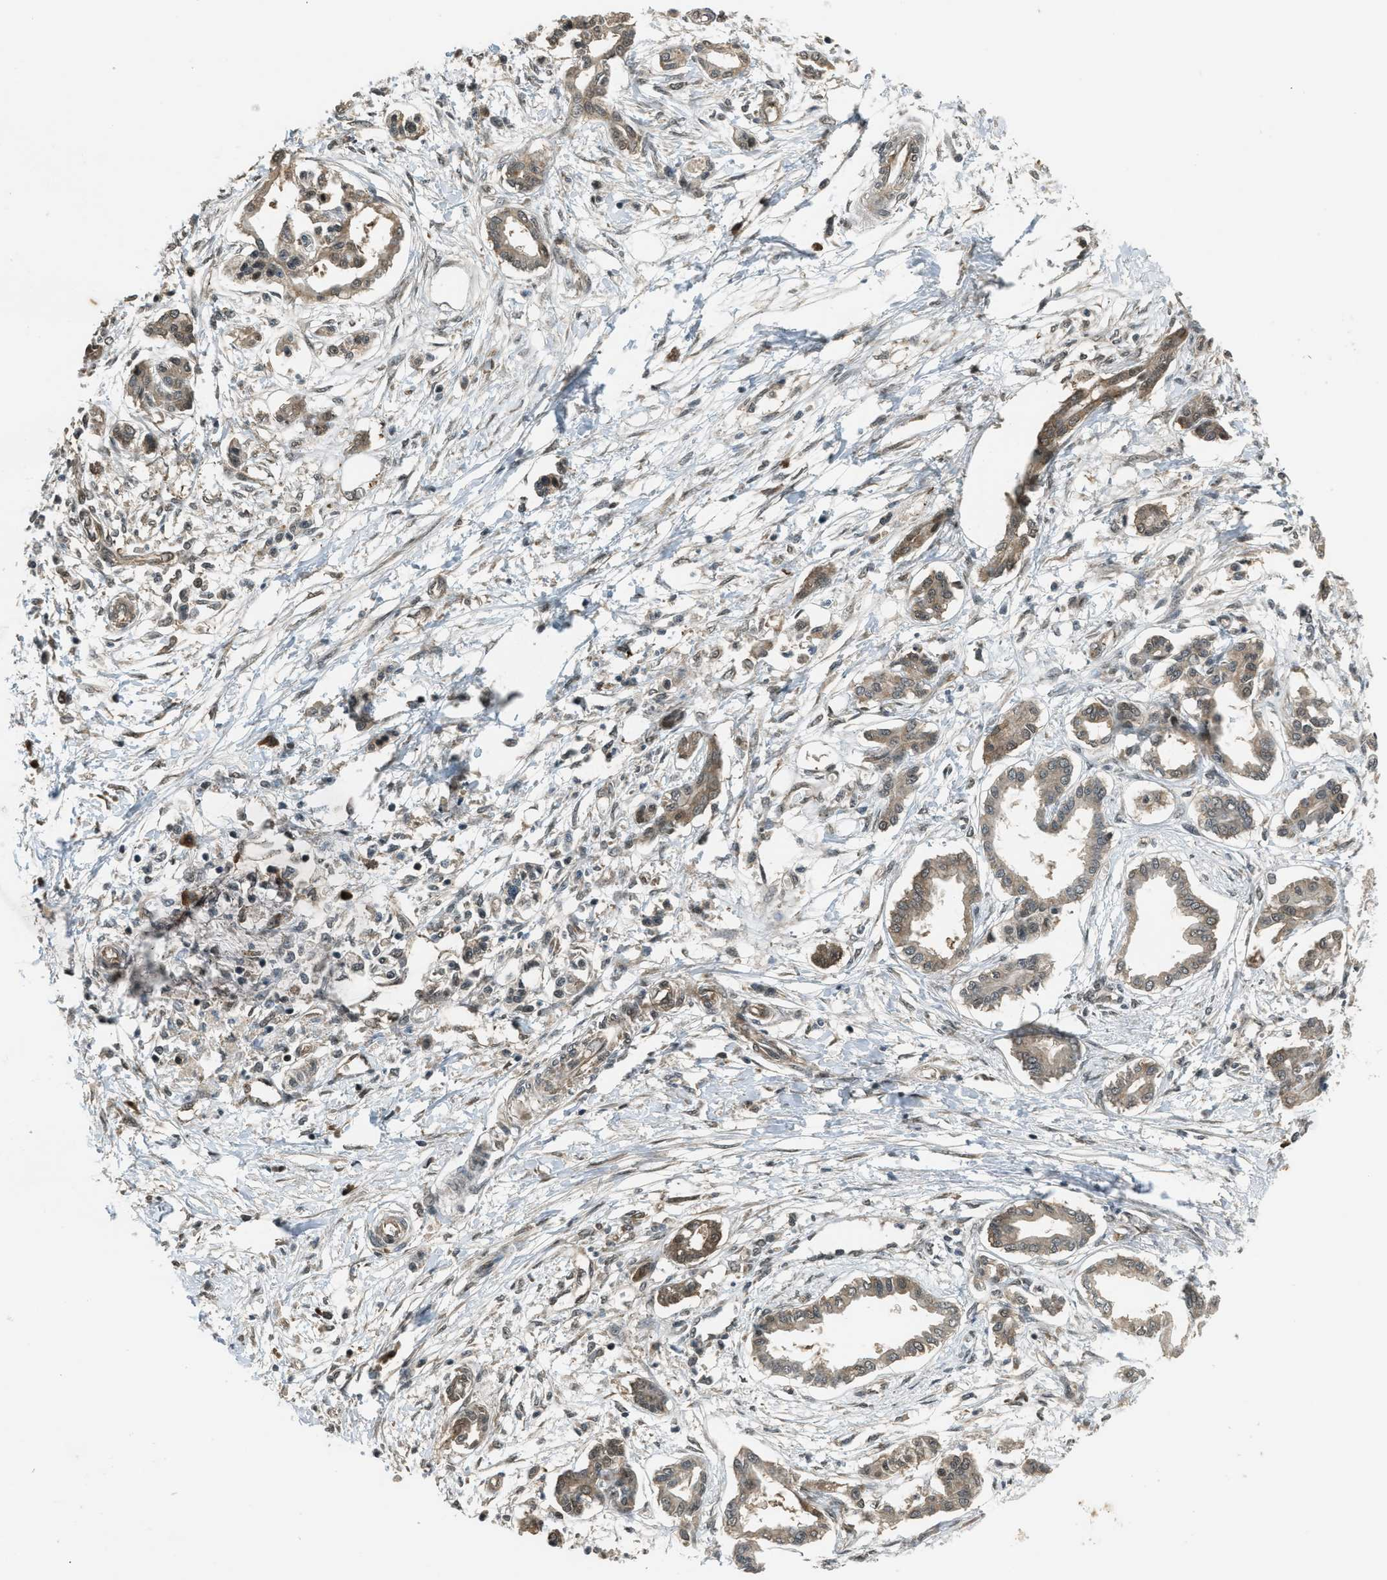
{"staining": {"intensity": "weak", "quantity": ">75%", "location": "cytoplasmic/membranous"}, "tissue": "pancreatic cancer", "cell_type": "Tumor cells", "image_type": "cancer", "snomed": [{"axis": "morphology", "description": "Adenocarcinoma, NOS"}, {"axis": "topography", "description": "Pancreas"}], "caption": "Pancreatic cancer stained for a protein displays weak cytoplasmic/membranous positivity in tumor cells.", "gene": "ASAP2", "patient": {"sex": "male", "age": 56}}